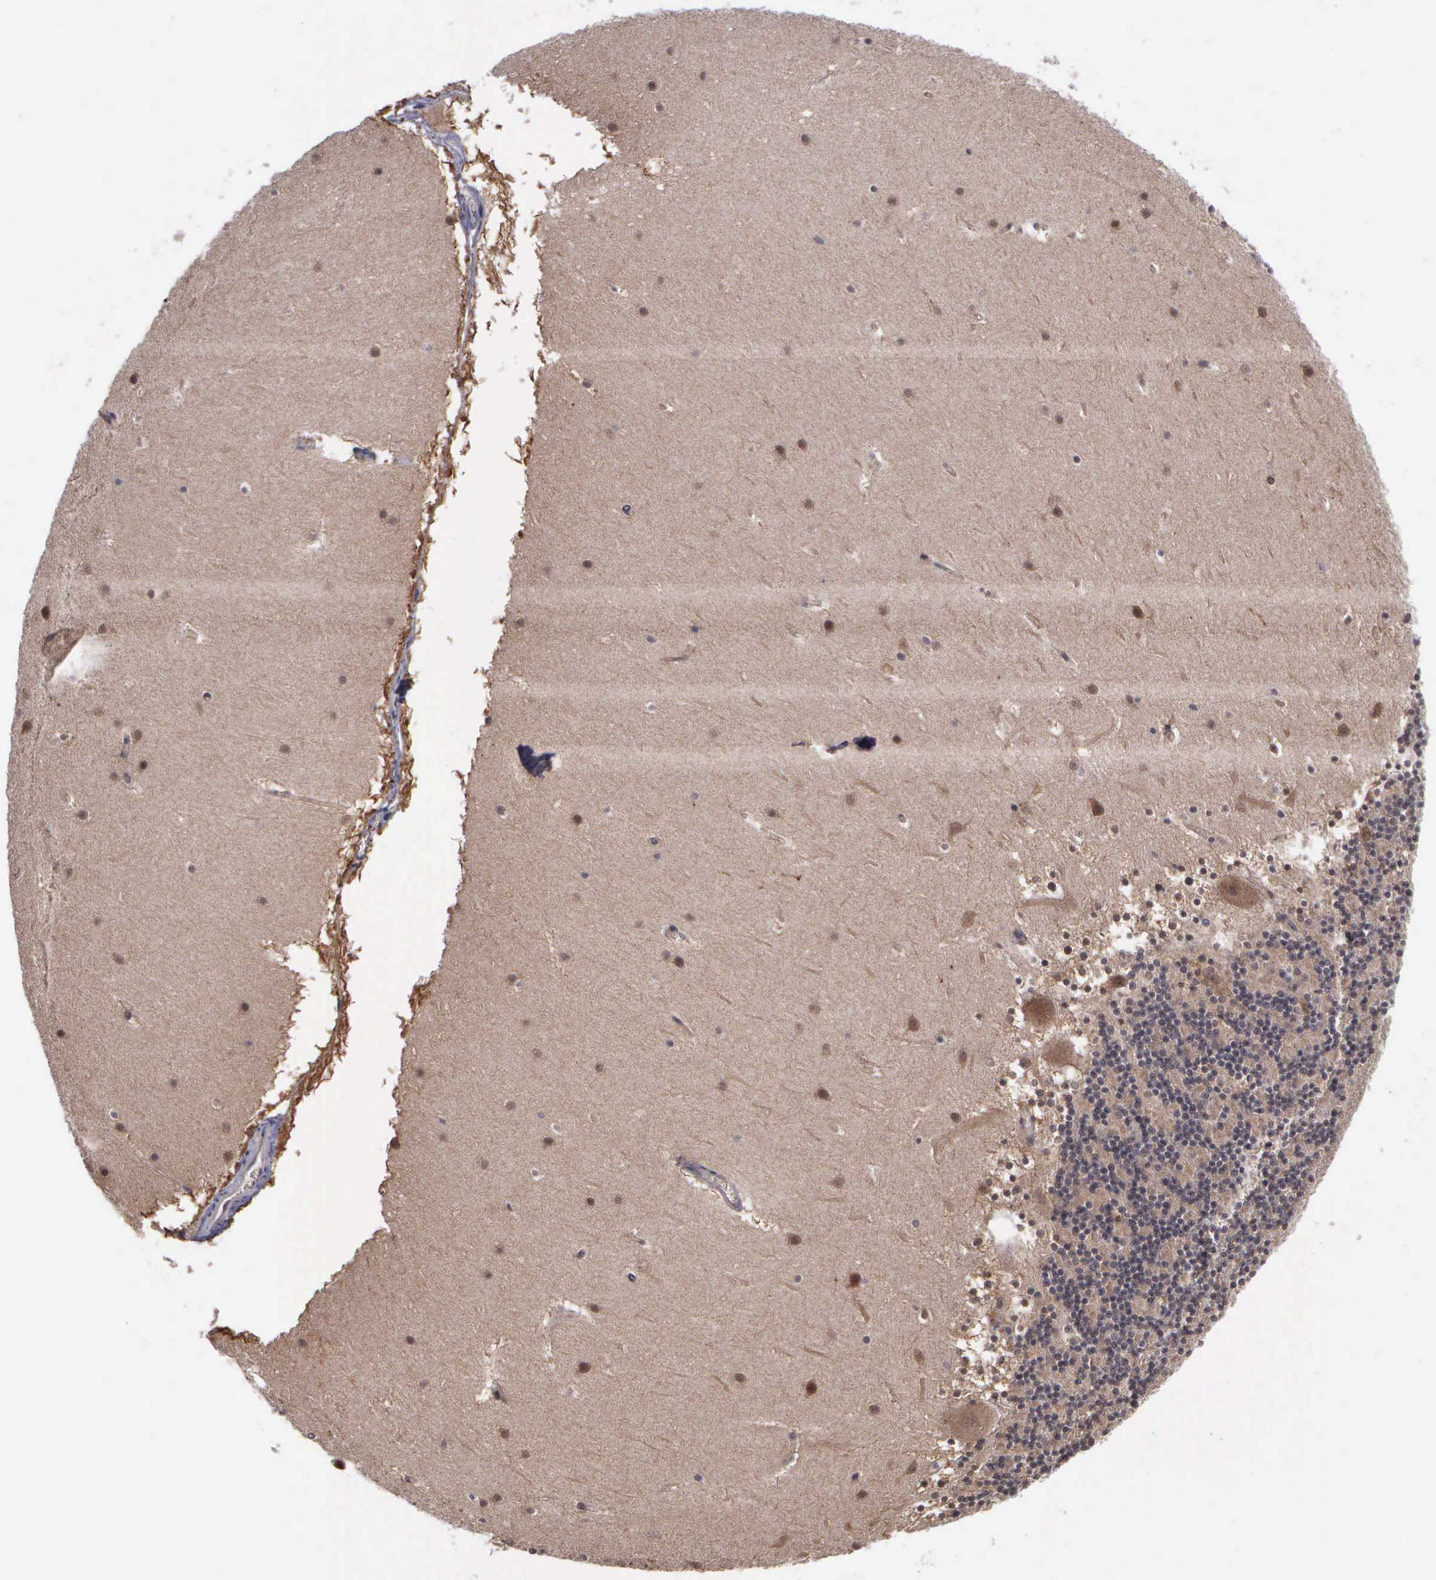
{"staining": {"intensity": "weak", "quantity": ">75%", "location": "cytoplasmic/membranous"}, "tissue": "cerebellum", "cell_type": "Cells in granular layer", "image_type": "normal", "snomed": [{"axis": "morphology", "description": "Normal tissue, NOS"}, {"axis": "topography", "description": "Cerebellum"}], "caption": "High-magnification brightfield microscopy of normal cerebellum stained with DAB (3,3'-diaminobenzidine) (brown) and counterstained with hematoxylin (blue). cells in granular layer exhibit weak cytoplasmic/membranous expression is appreciated in approximately>75% of cells. Using DAB (3,3'-diaminobenzidine) (brown) and hematoxylin (blue) stains, captured at high magnification using brightfield microscopy.", "gene": "MAP3K9", "patient": {"sex": "male", "age": 45}}